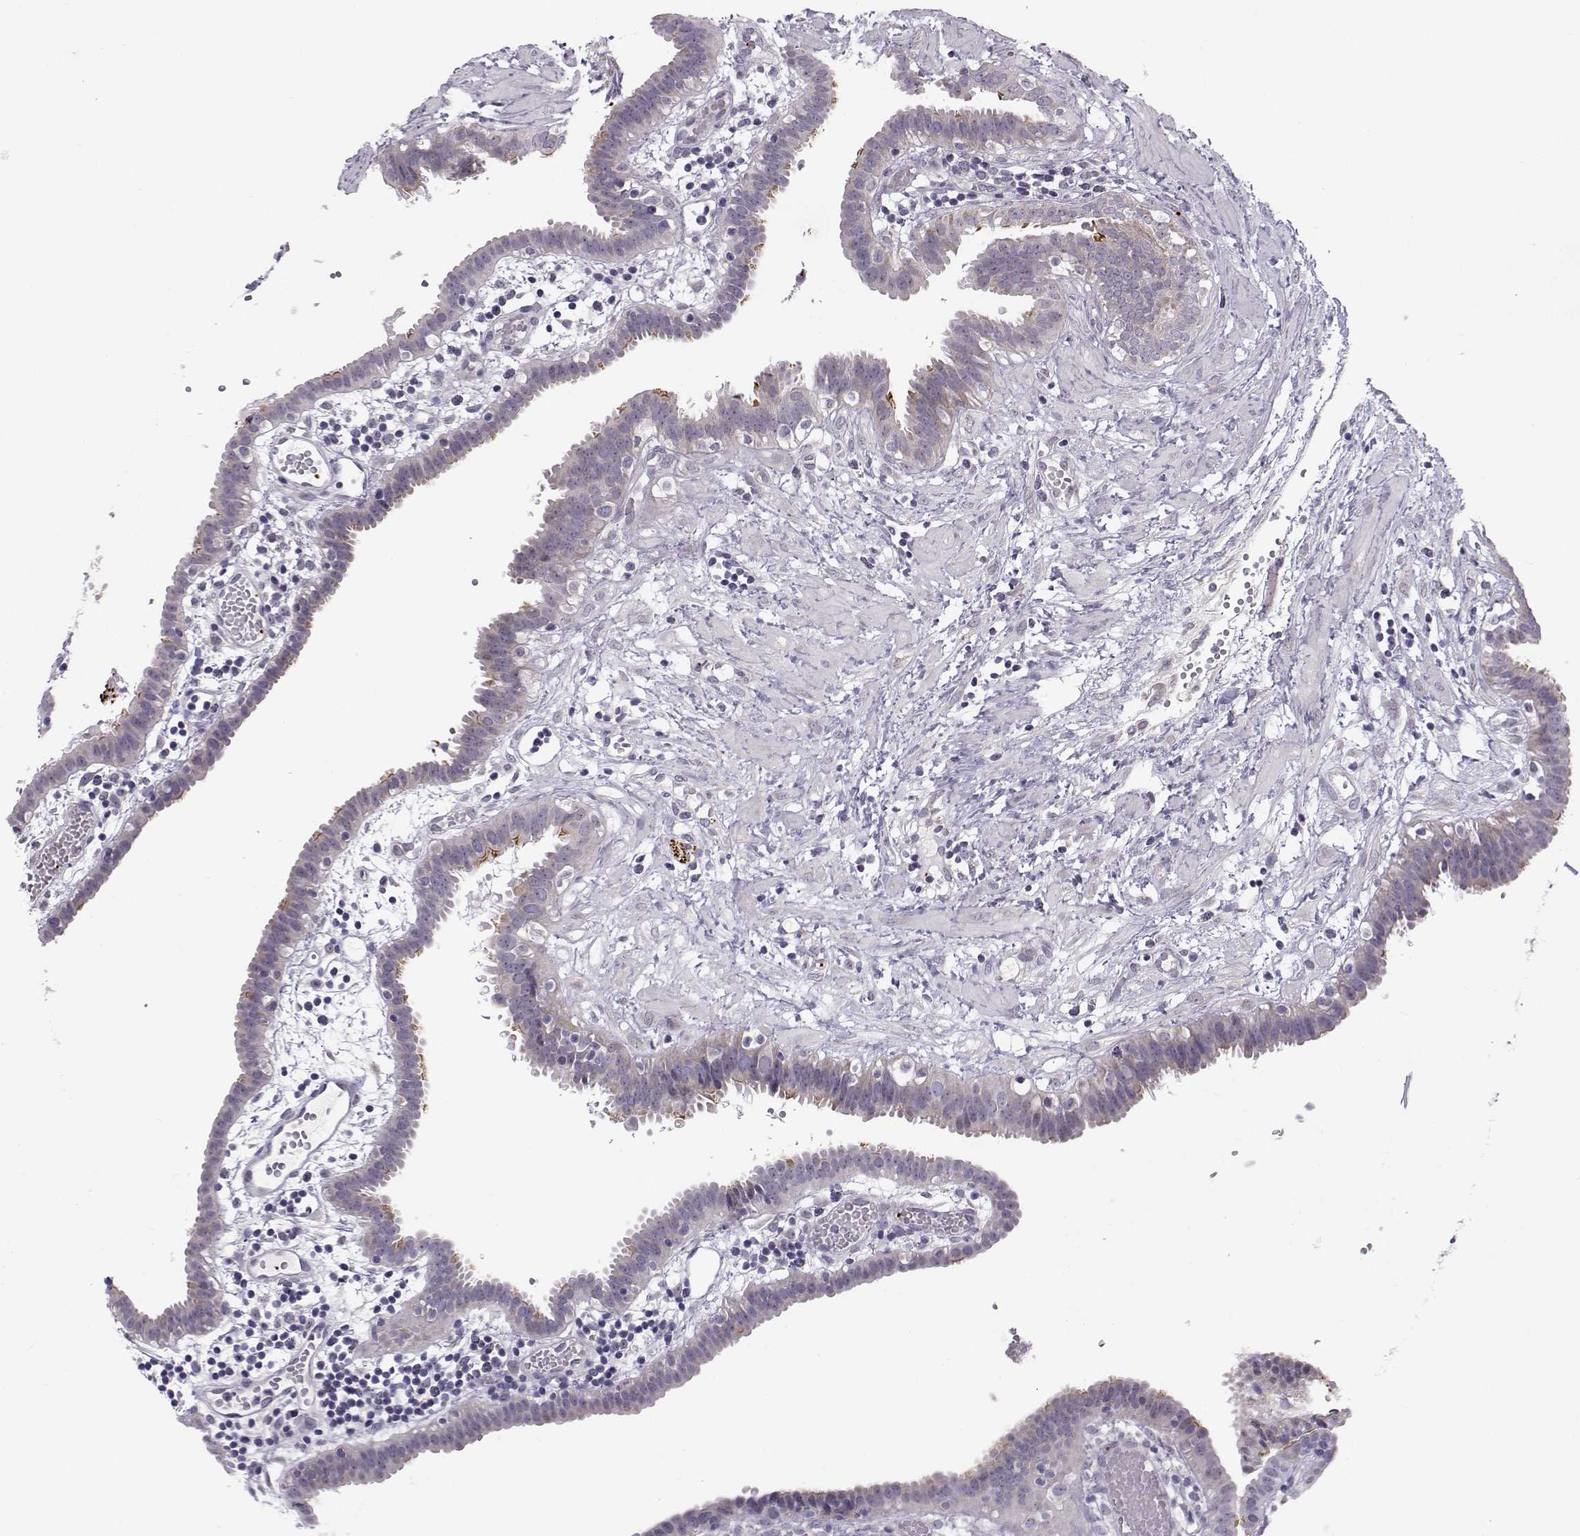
{"staining": {"intensity": "weak", "quantity": "<25%", "location": "cytoplasmic/membranous"}, "tissue": "fallopian tube", "cell_type": "Glandular cells", "image_type": "normal", "snomed": [{"axis": "morphology", "description": "Normal tissue, NOS"}, {"axis": "topography", "description": "Fallopian tube"}], "caption": "Protein analysis of benign fallopian tube demonstrates no significant staining in glandular cells.", "gene": "KLF17", "patient": {"sex": "female", "age": 37}}